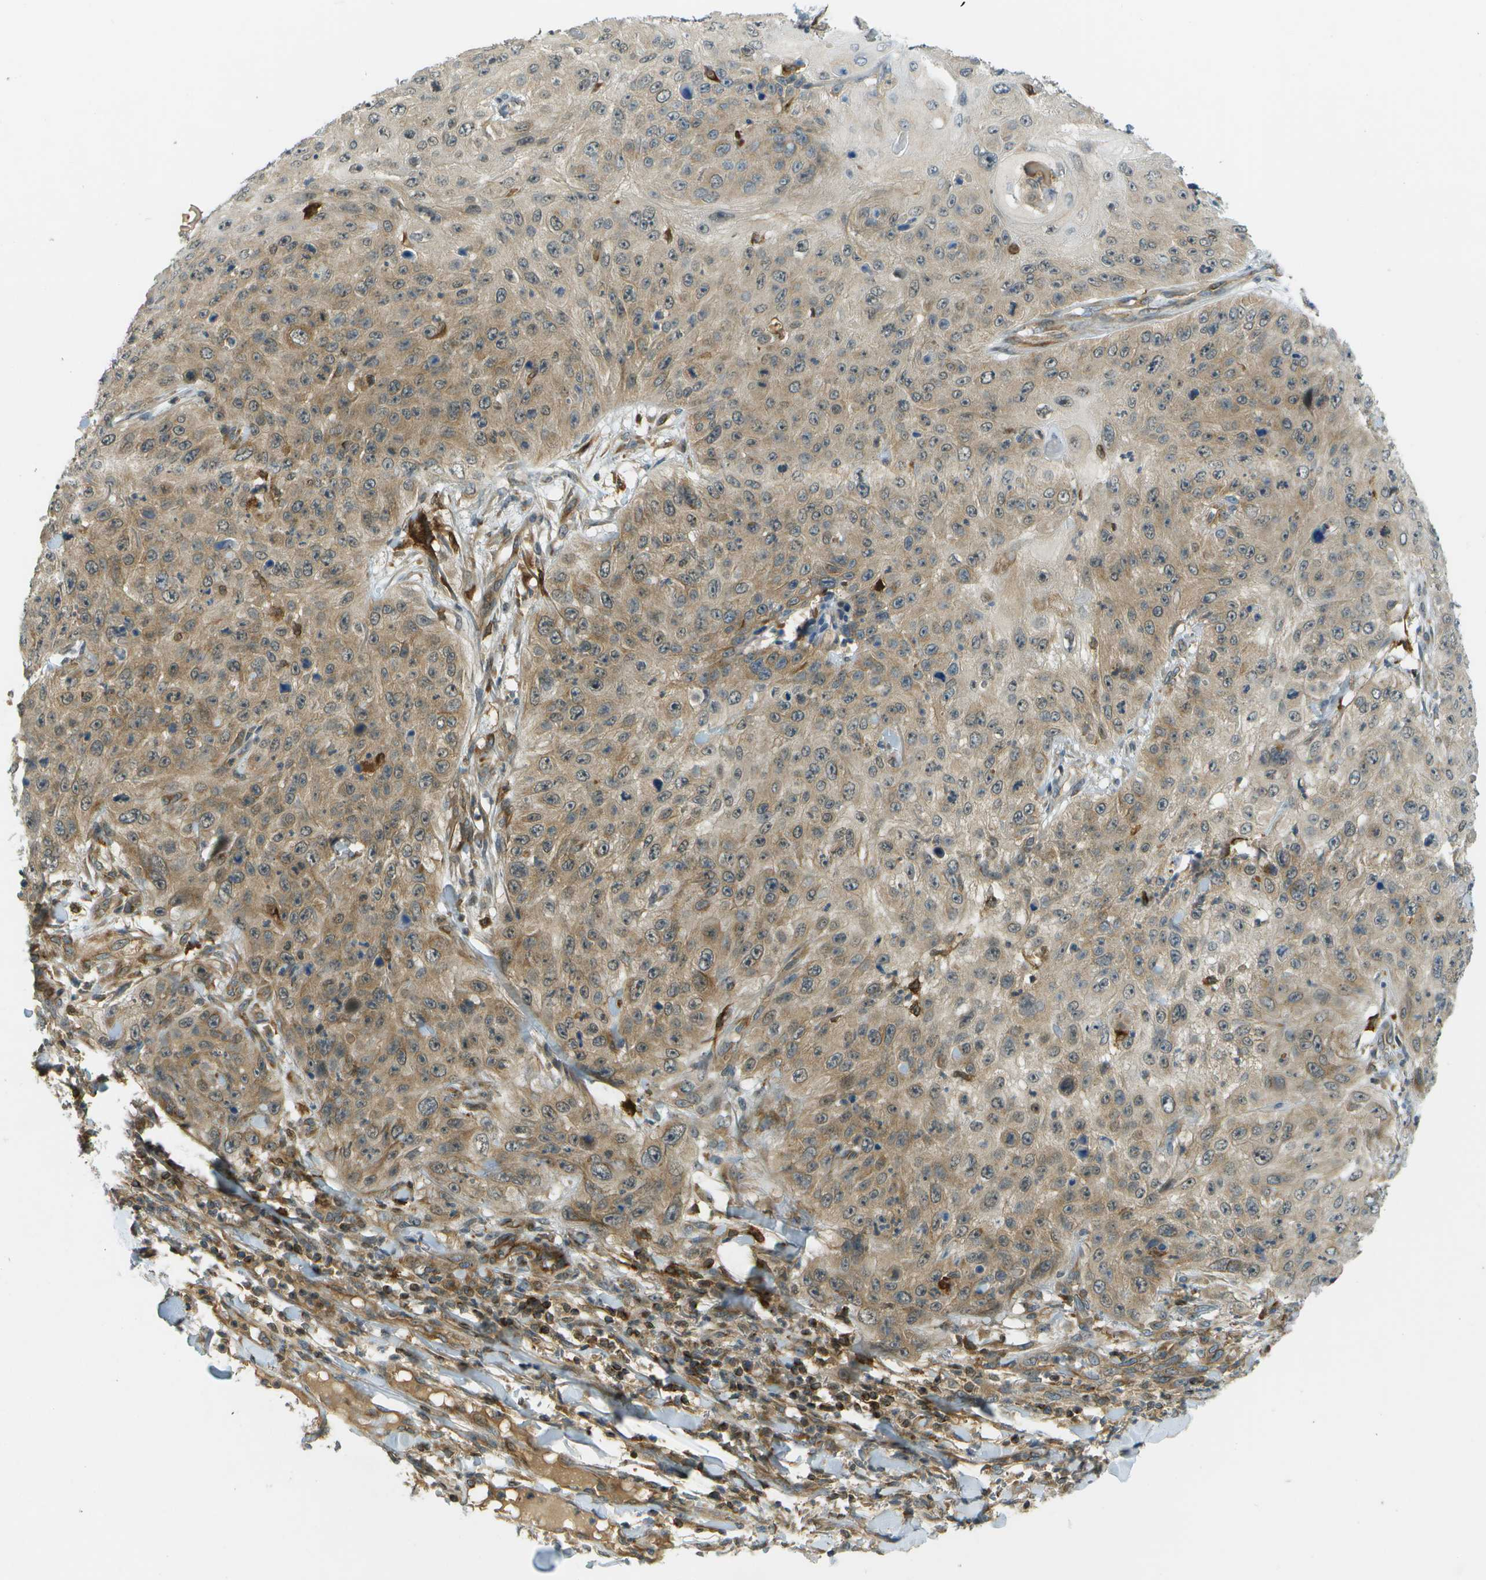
{"staining": {"intensity": "weak", "quantity": ">75%", "location": "cytoplasmic/membranous"}, "tissue": "skin cancer", "cell_type": "Tumor cells", "image_type": "cancer", "snomed": [{"axis": "morphology", "description": "Squamous cell carcinoma, NOS"}, {"axis": "topography", "description": "Skin"}], "caption": "A histopathology image showing weak cytoplasmic/membranous expression in about >75% of tumor cells in skin cancer, as visualized by brown immunohistochemical staining.", "gene": "TMTC1", "patient": {"sex": "female", "age": 80}}